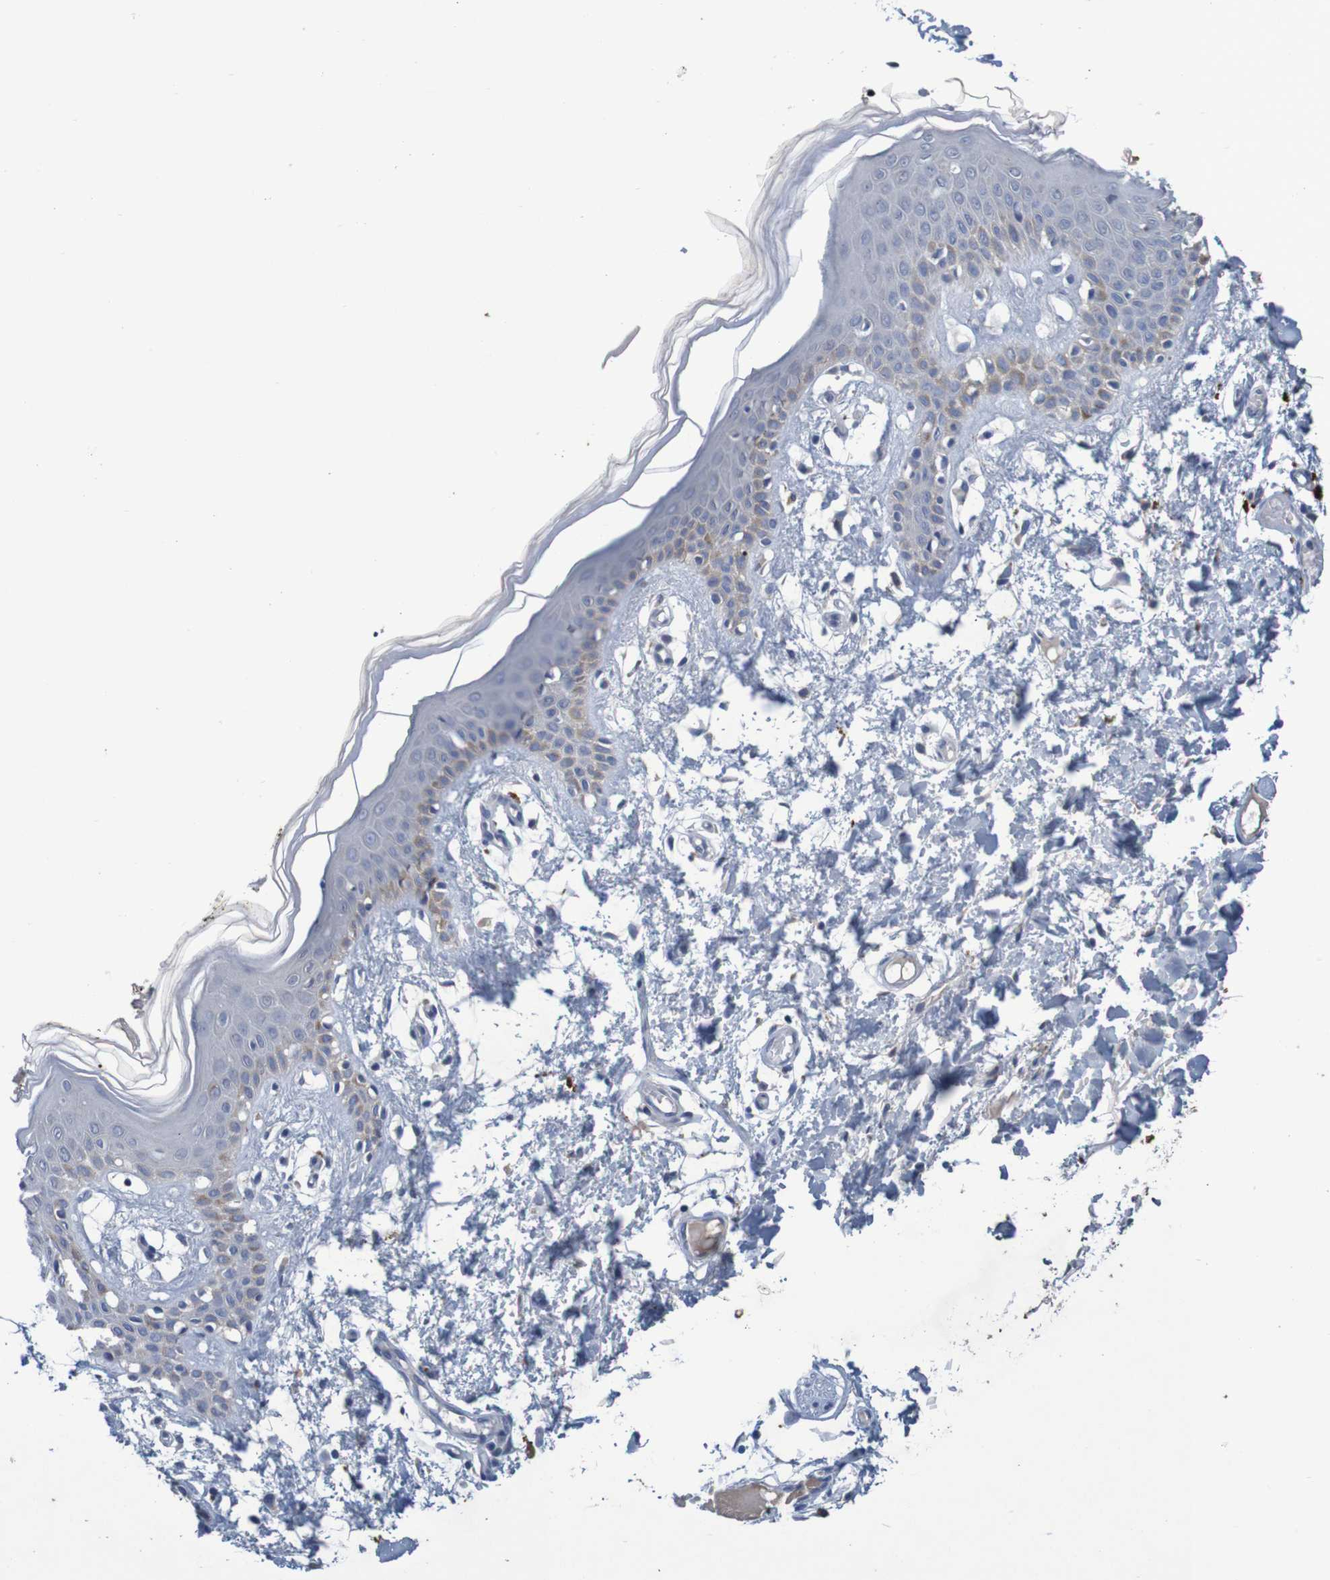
{"staining": {"intensity": "weak", "quantity": "25%-75%", "location": "cytoplasmic/membranous"}, "tissue": "skin", "cell_type": "Fibroblasts", "image_type": "normal", "snomed": [{"axis": "morphology", "description": "Normal tissue, NOS"}, {"axis": "topography", "description": "Skin"}], "caption": "DAB (3,3'-diaminobenzidine) immunohistochemical staining of benign human skin exhibits weak cytoplasmic/membranous protein expression in about 25%-75% of fibroblasts.", "gene": "LTA", "patient": {"sex": "male", "age": 53}}